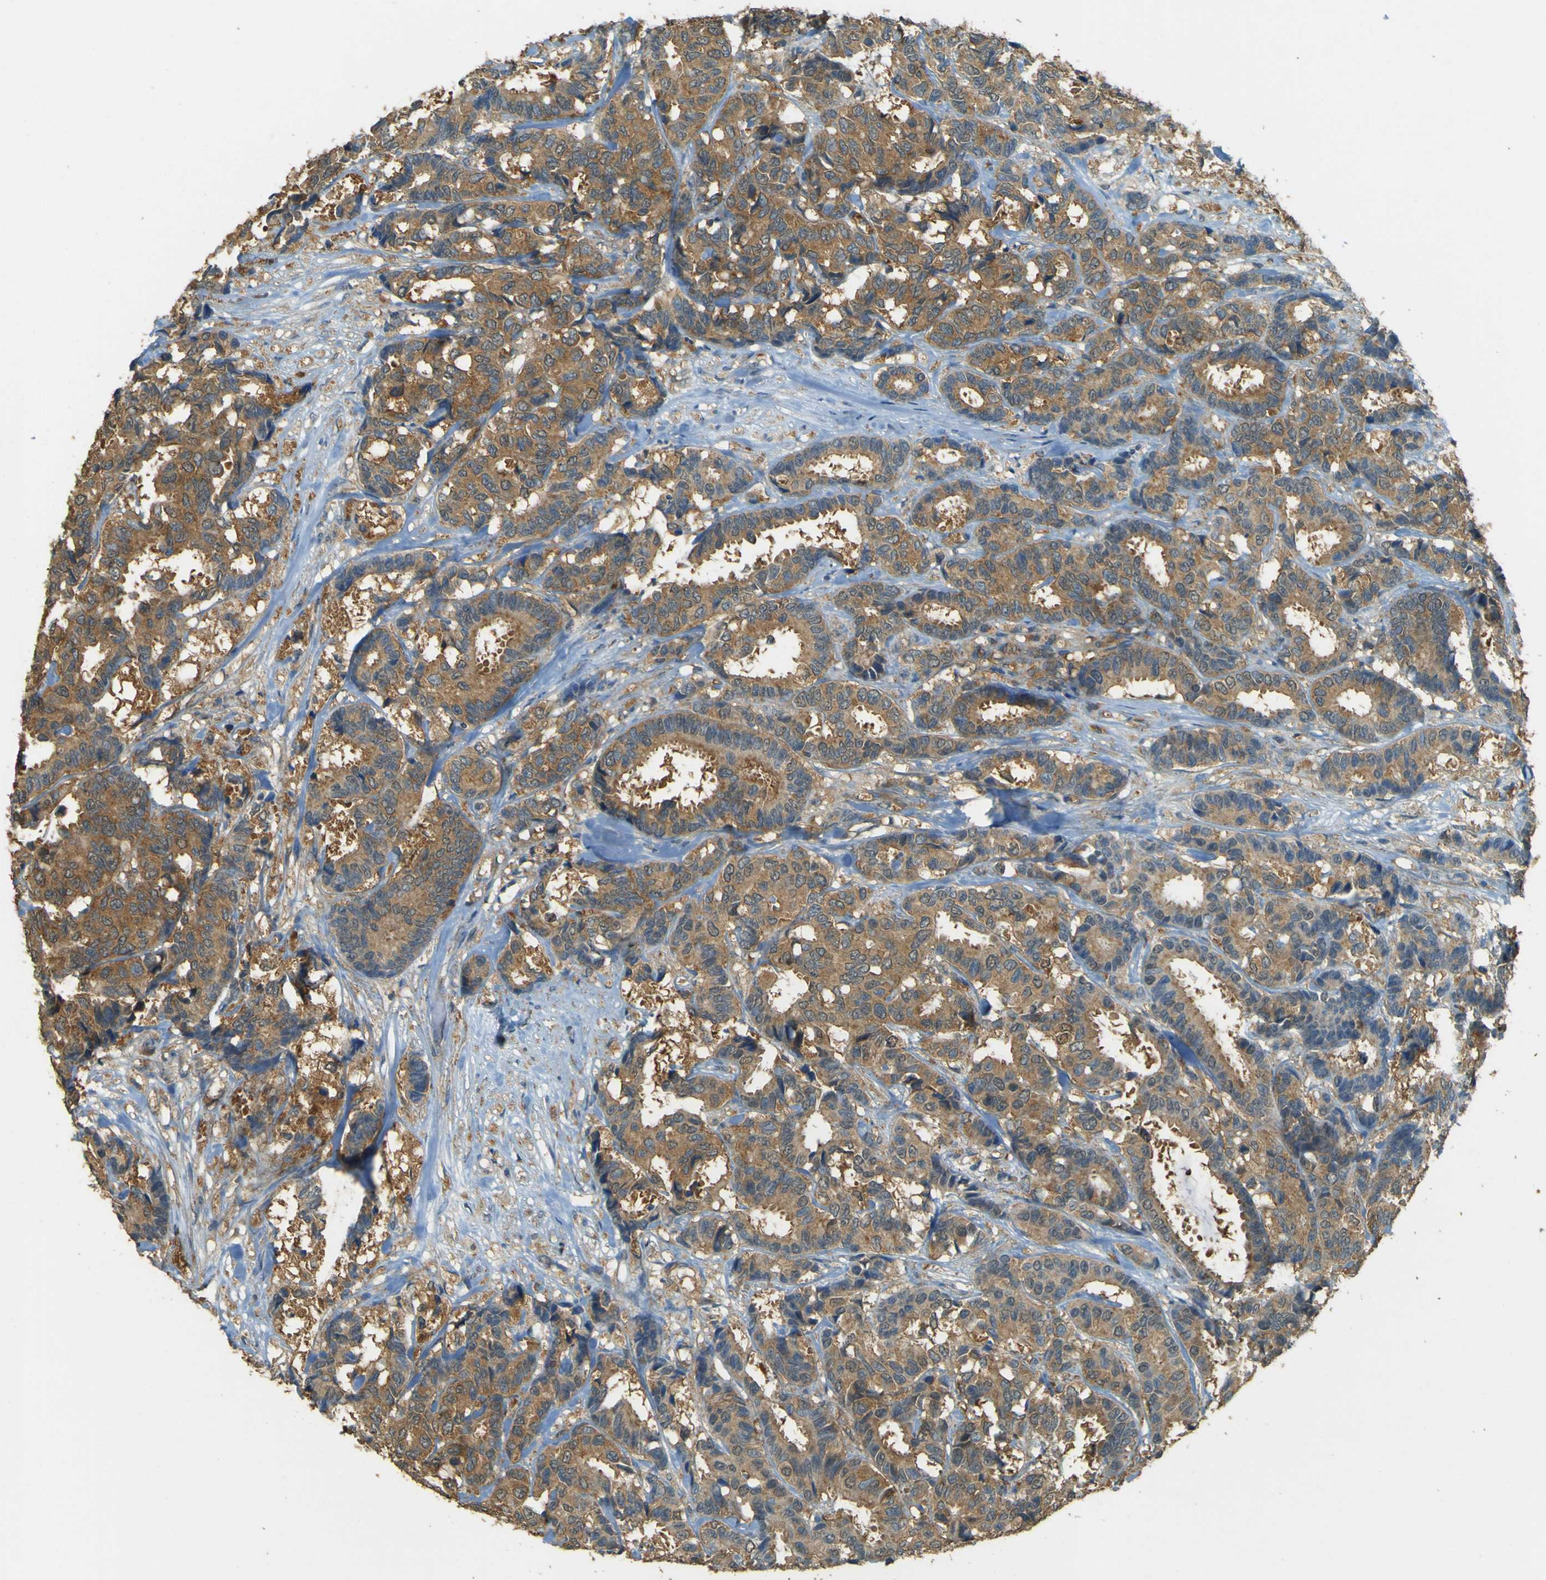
{"staining": {"intensity": "moderate", "quantity": ">75%", "location": "cytoplasmic/membranous"}, "tissue": "breast cancer", "cell_type": "Tumor cells", "image_type": "cancer", "snomed": [{"axis": "morphology", "description": "Duct carcinoma"}, {"axis": "topography", "description": "Breast"}], "caption": "Protein analysis of infiltrating ductal carcinoma (breast) tissue reveals moderate cytoplasmic/membranous positivity in about >75% of tumor cells.", "gene": "GOLGA1", "patient": {"sex": "female", "age": 87}}